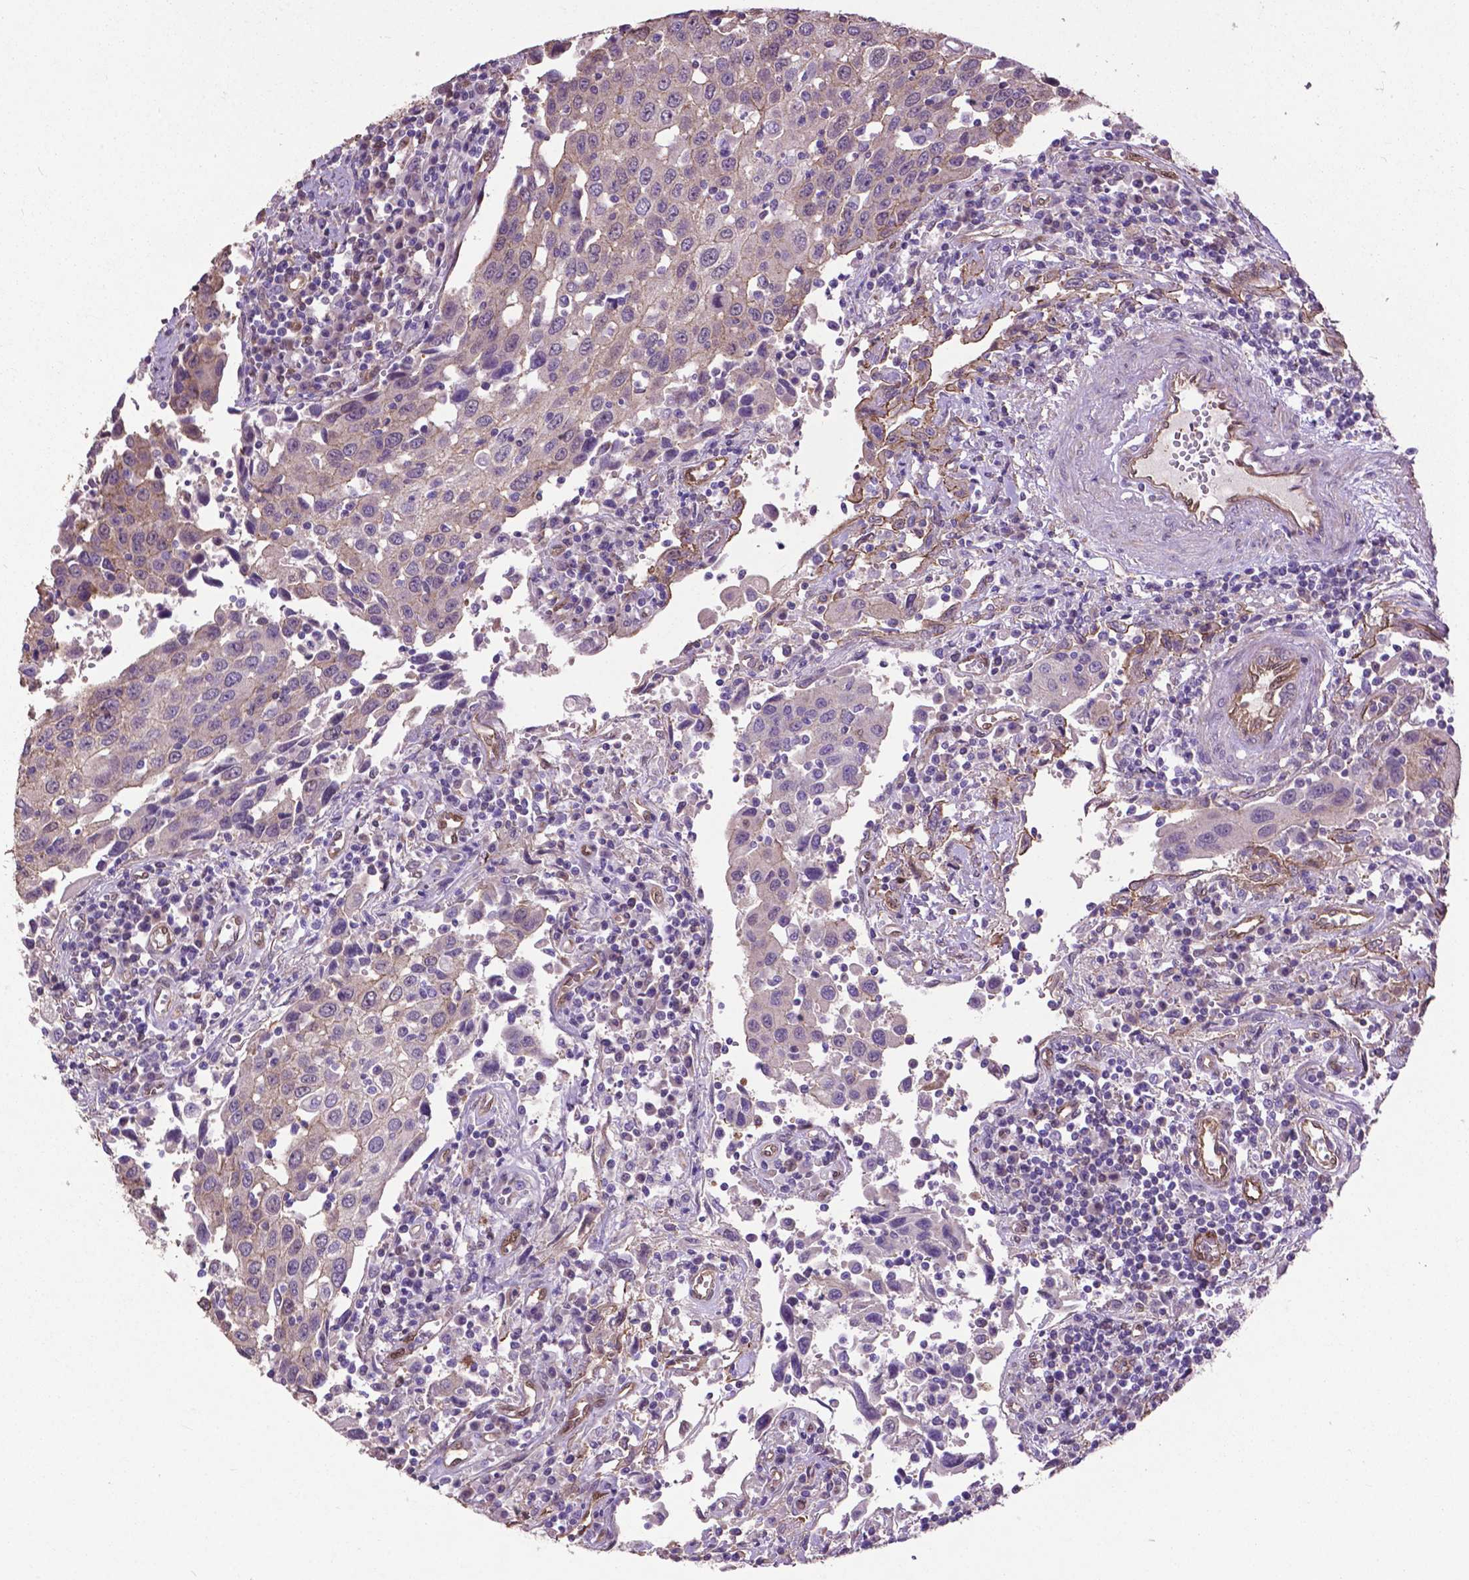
{"staining": {"intensity": "negative", "quantity": "none", "location": "none"}, "tissue": "urothelial cancer", "cell_type": "Tumor cells", "image_type": "cancer", "snomed": [{"axis": "morphology", "description": "Urothelial carcinoma, High grade"}, {"axis": "topography", "description": "Urinary bladder"}], "caption": "This is an immunohistochemistry (IHC) histopathology image of human high-grade urothelial carcinoma. There is no expression in tumor cells.", "gene": "PDLIM1", "patient": {"sex": "female", "age": 85}}